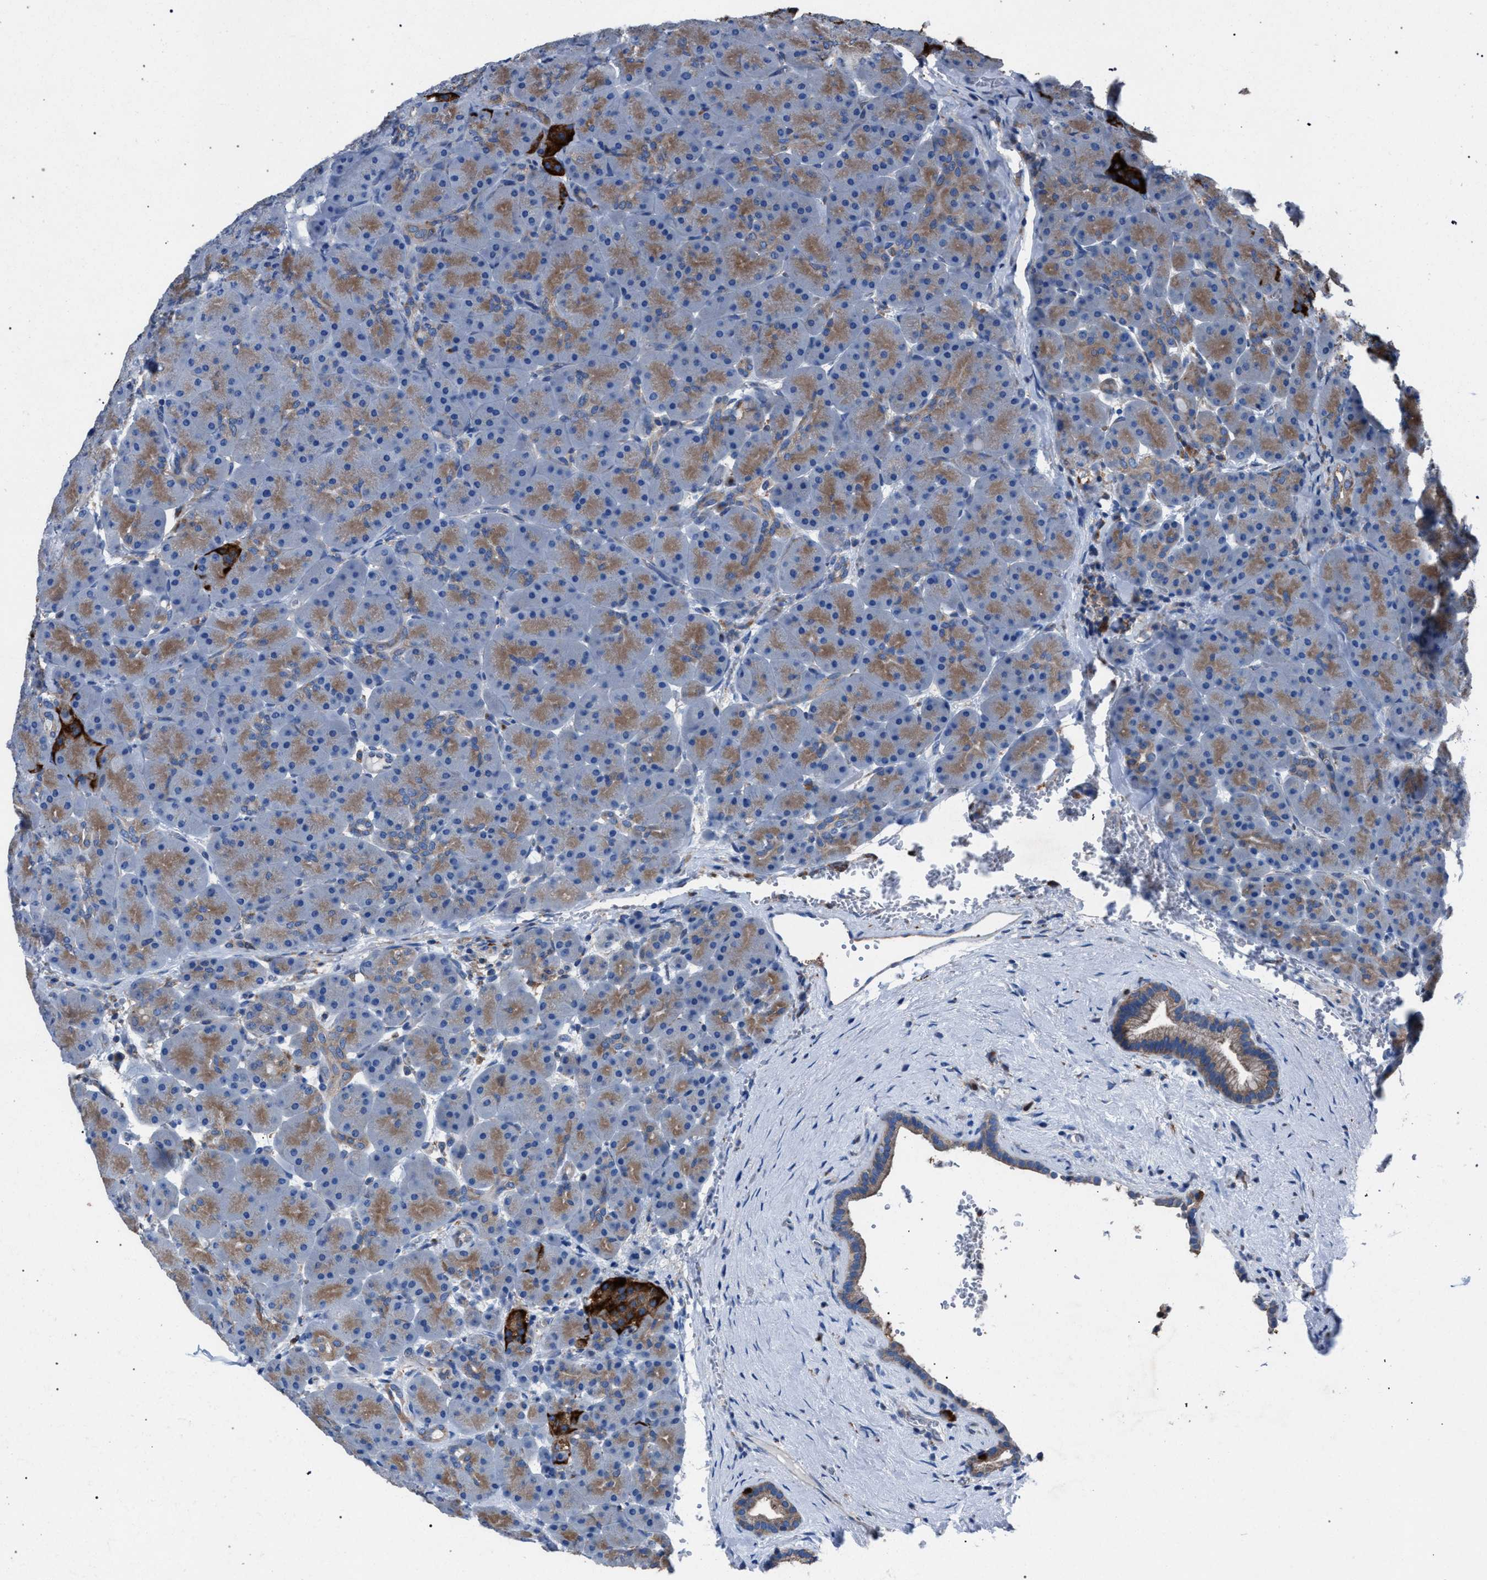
{"staining": {"intensity": "moderate", "quantity": "25%-75%", "location": "cytoplasmic/membranous"}, "tissue": "pancreas", "cell_type": "Exocrine glandular cells", "image_type": "normal", "snomed": [{"axis": "morphology", "description": "Normal tissue, NOS"}, {"axis": "topography", "description": "Pancreas"}], "caption": "This histopathology image shows immunohistochemistry (IHC) staining of unremarkable pancreas, with medium moderate cytoplasmic/membranous positivity in approximately 25%-75% of exocrine glandular cells.", "gene": "ATP6V0A1", "patient": {"sex": "male", "age": 66}}